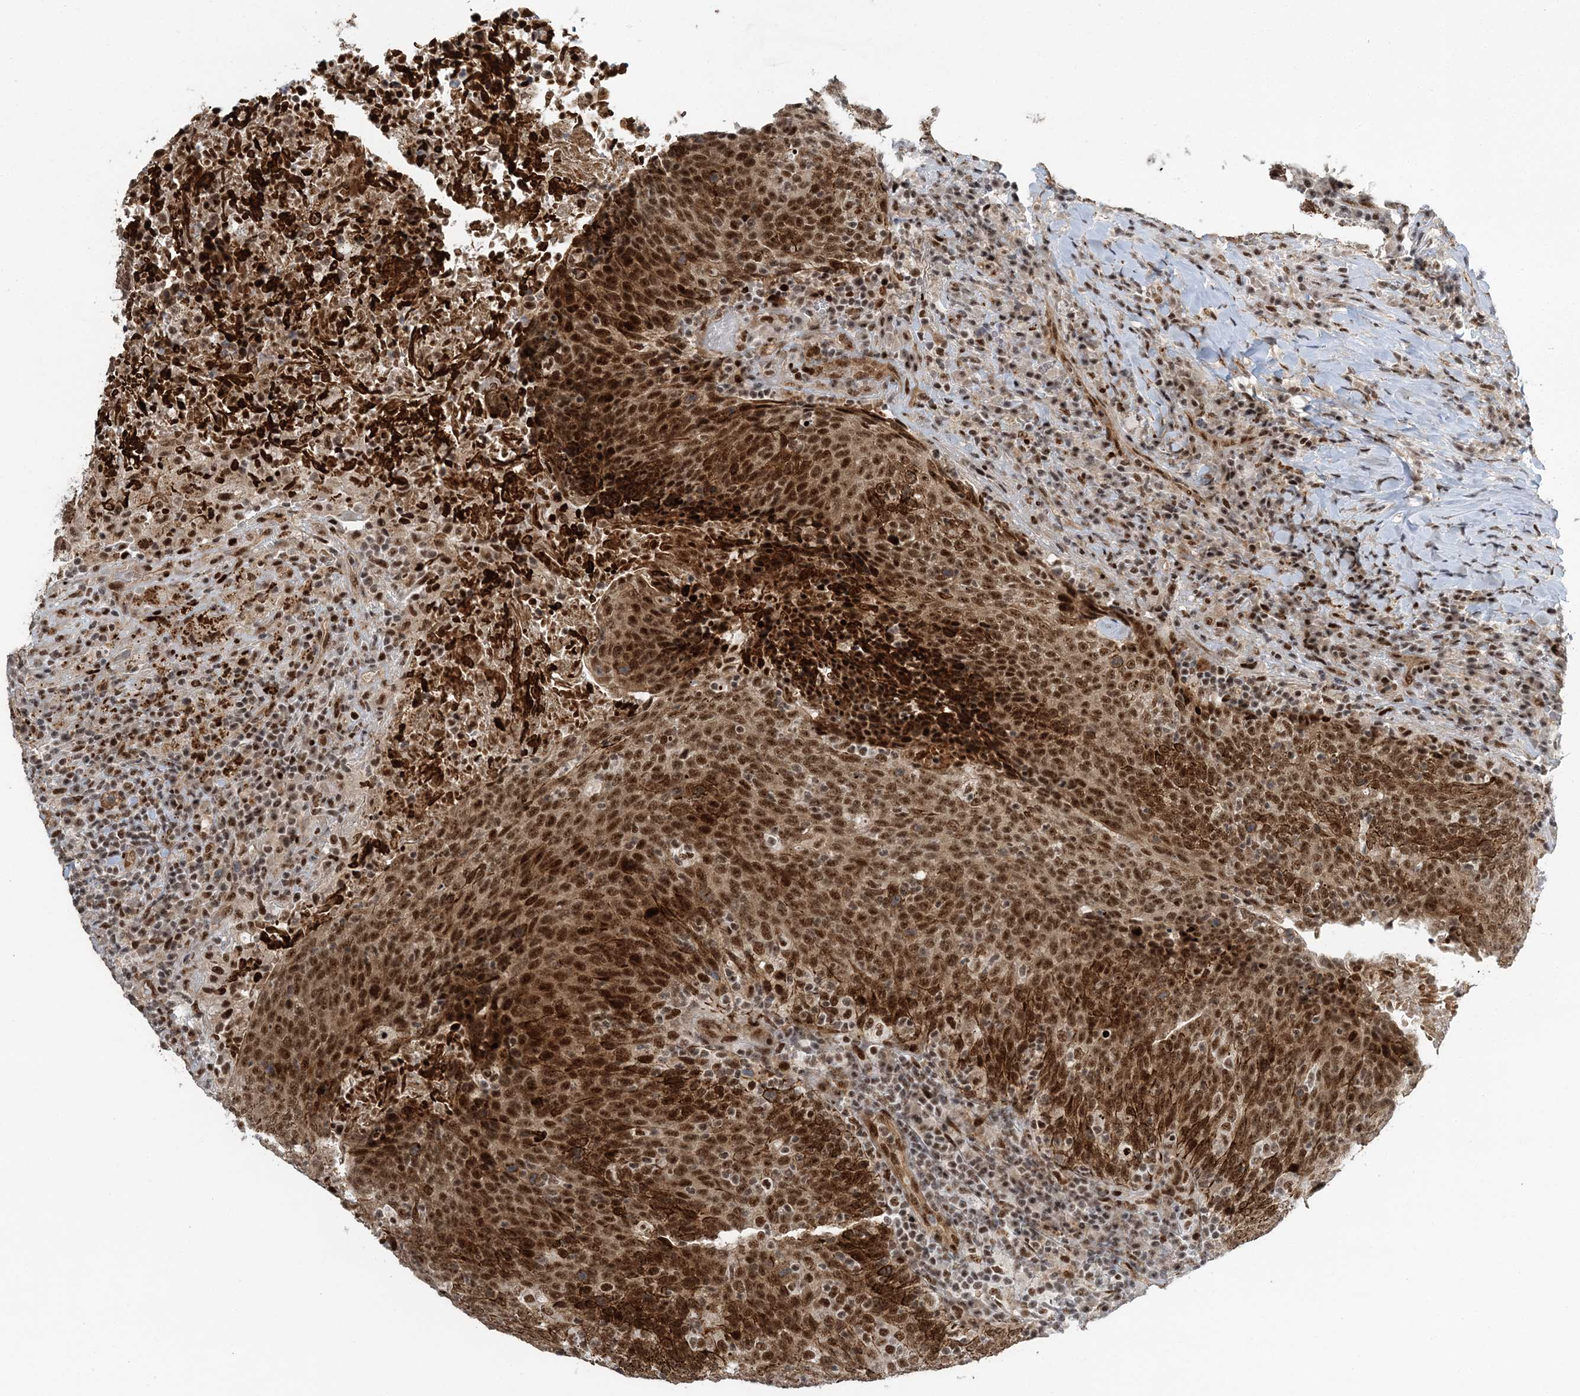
{"staining": {"intensity": "strong", "quantity": ">75%", "location": "cytoplasmic/membranous,nuclear"}, "tissue": "head and neck cancer", "cell_type": "Tumor cells", "image_type": "cancer", "snomed": [{"axis": "morphology", "description": "Squamous cell carcinoma, NOS"}, {"axis": "morphology", "description": "Squamous cell carcinoma, metastatic, NOS"}, {"axis": "topography", "description": "Lymph node"}, {"axis": "topography", "description": "Head-Neck"}], "caption": "Strong cytoplasmic/membranous and nuclear positivity for a protein is seen in about >75% of tumor cells of head and neck squamous cell carcinoma using immunohistochemistry.", "gene": "CWC22", "patient": {"sex": "male", "age": 62}}